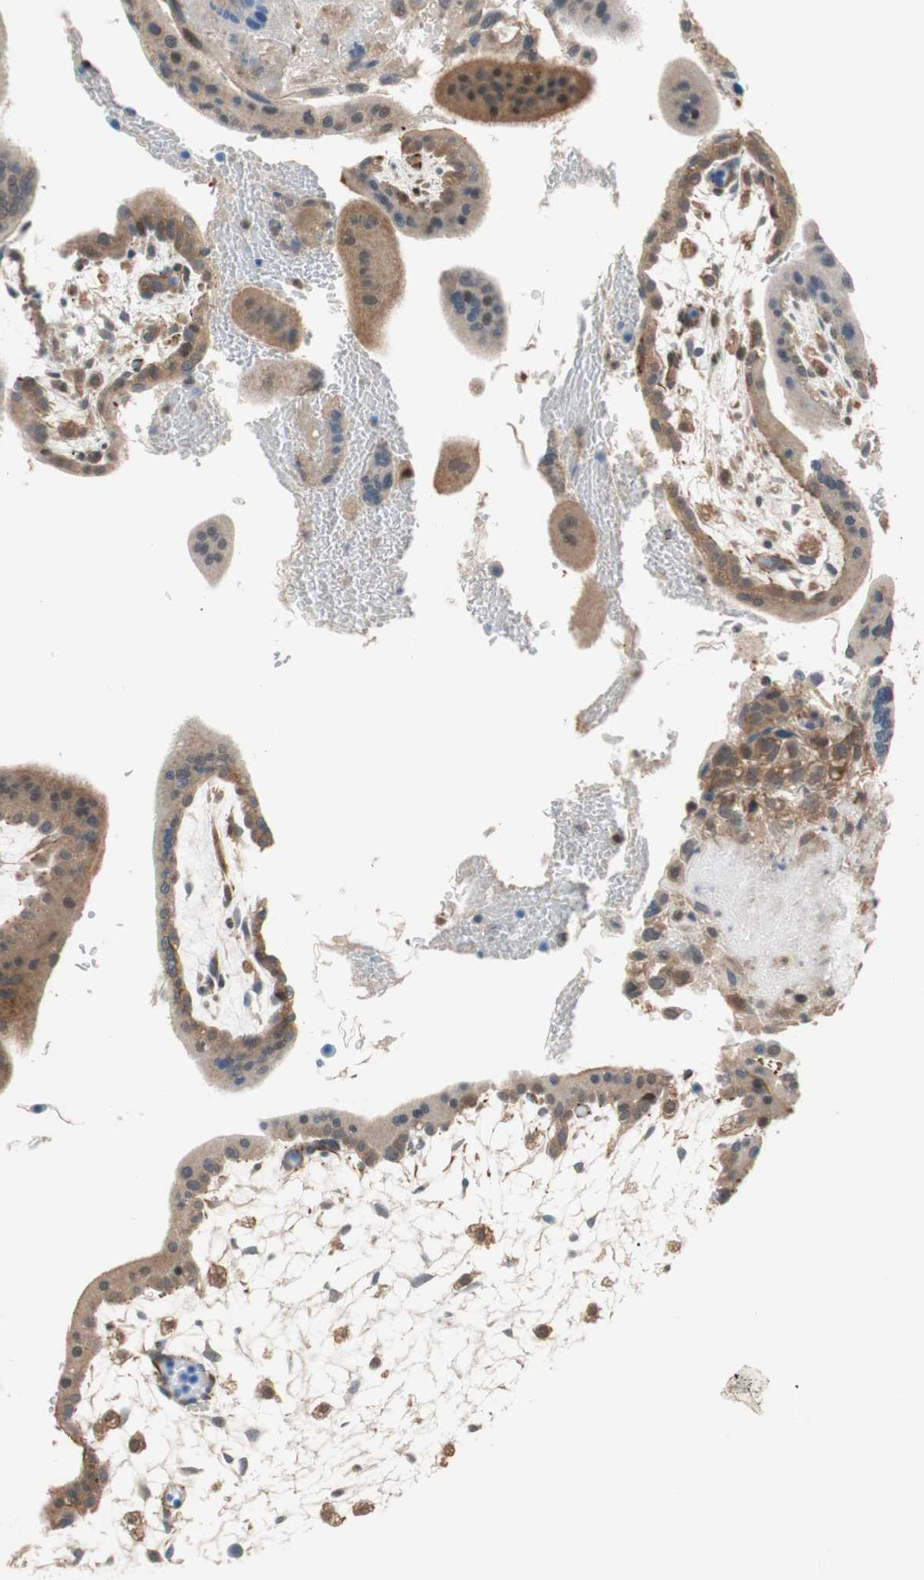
{"staining": {"intensity": "moderate", "quantity": ">75%", "location": "cytoplasmic/membranous,nuclear"}, "tissue": "placenta", "cell_type": "Trophoblastic cells", "image_type": "normal", "snomed": [{"axis": "morphology", "description": "Normal tissue, NOS"}, {"axis": "topography", "description": "Placenta"}], "caption": "A brown stain labels moderate cytoplasmic/membranous,nuclear positivity of a protein in trophoblastic cells of benign human placenta.", "gene": "P3R3URF", "patient": {"sex": "female", "age": 35}}